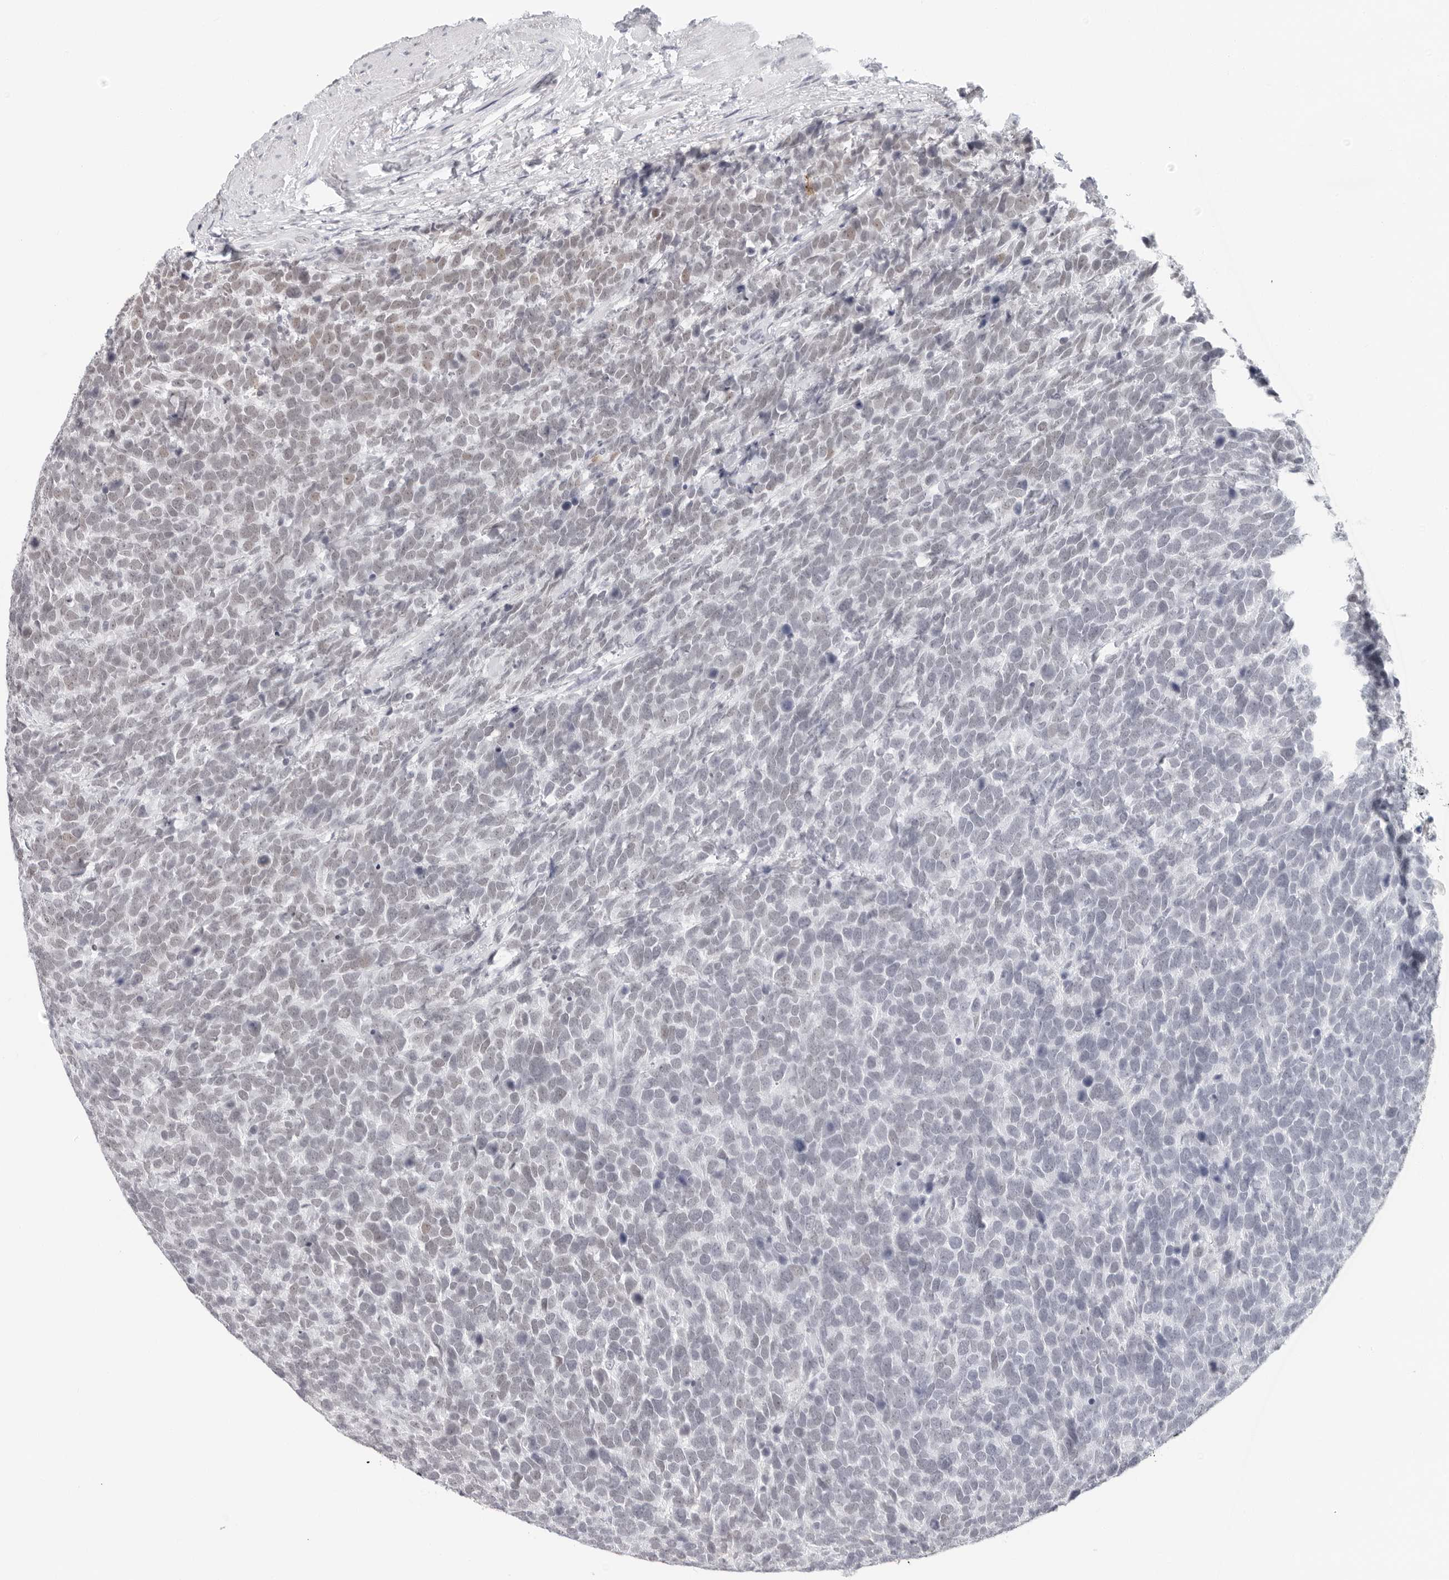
{"staining": {"intensity": "weak", "quantity": "25%-75%", "location": "nuclear"}, "tissue": "urothelial cancer", "cell_type": "Tumor cells", "image_type": "cancer", "snomed": [{"axis": "morphology", "description": "Urothelial carcinoma, High grade"}, {"axis": "topography", "description": "Urinary bladder"}], "caption": "Tumor cells reveal low levels of weak nuclear expression in about 25%-75% of cells in urothelial carcinoma (high-grade).", "gene": "MSH6", "patient": {"sex": "female", "age": 82}}